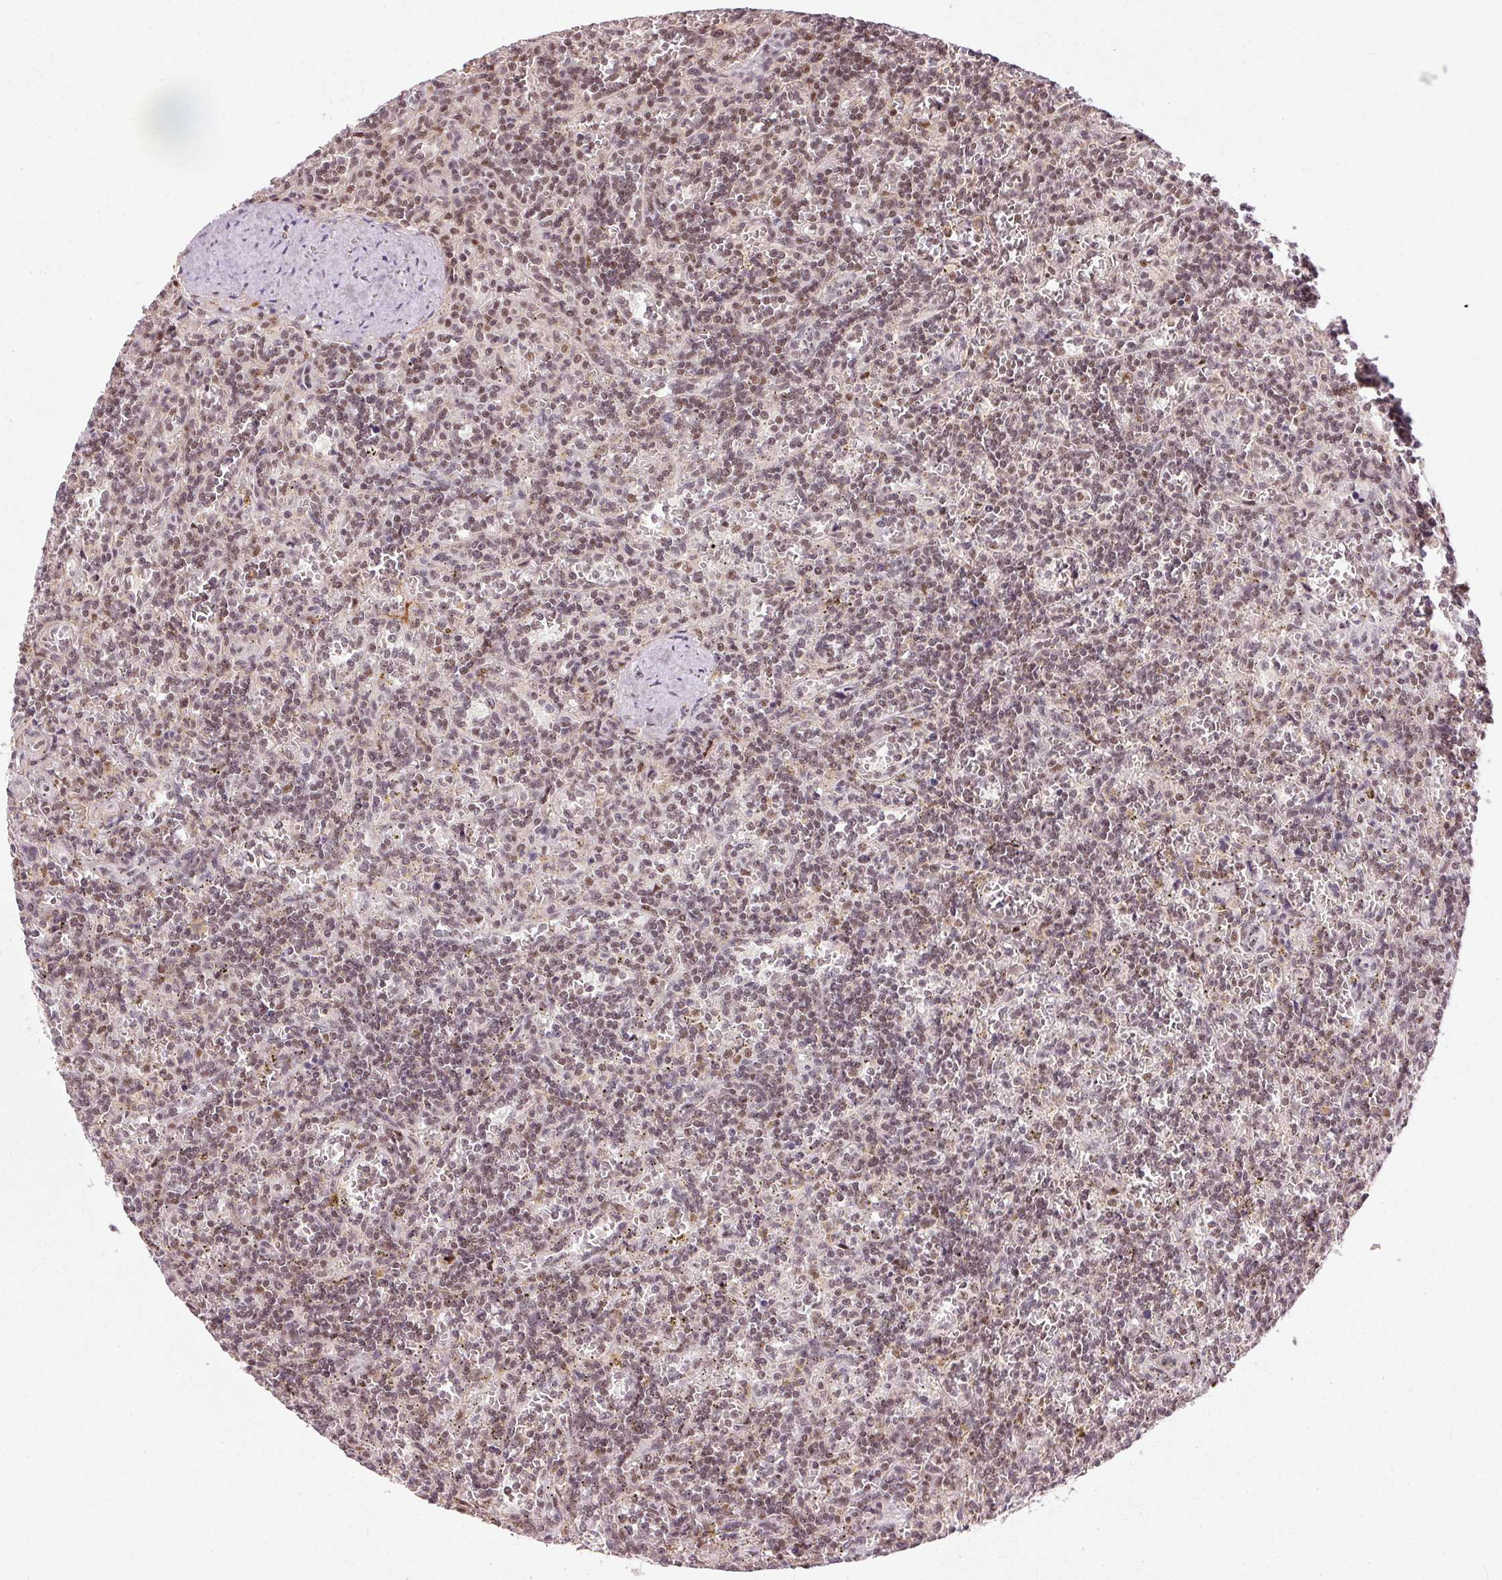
{"staining": {"intensity": "moderate", "quantity": "25%-75%", "location": "nuclear"}, "tissue": "lymphoma", "cell_type": "Tumor cells", "image_type": "cancer", "snomed": [{"axis": "morphology", "description": "Malignant lymphoma, non-Hodgkin's type, Low grade"}, {"axis": "topography", "description": "Spleen"}], "caption": "A brown stain highlights moderate nuclear expression of a protein in human lymphoma tumor cells.", "gene": "THOC6", "patient": {"sex": "male", "age": 73}}